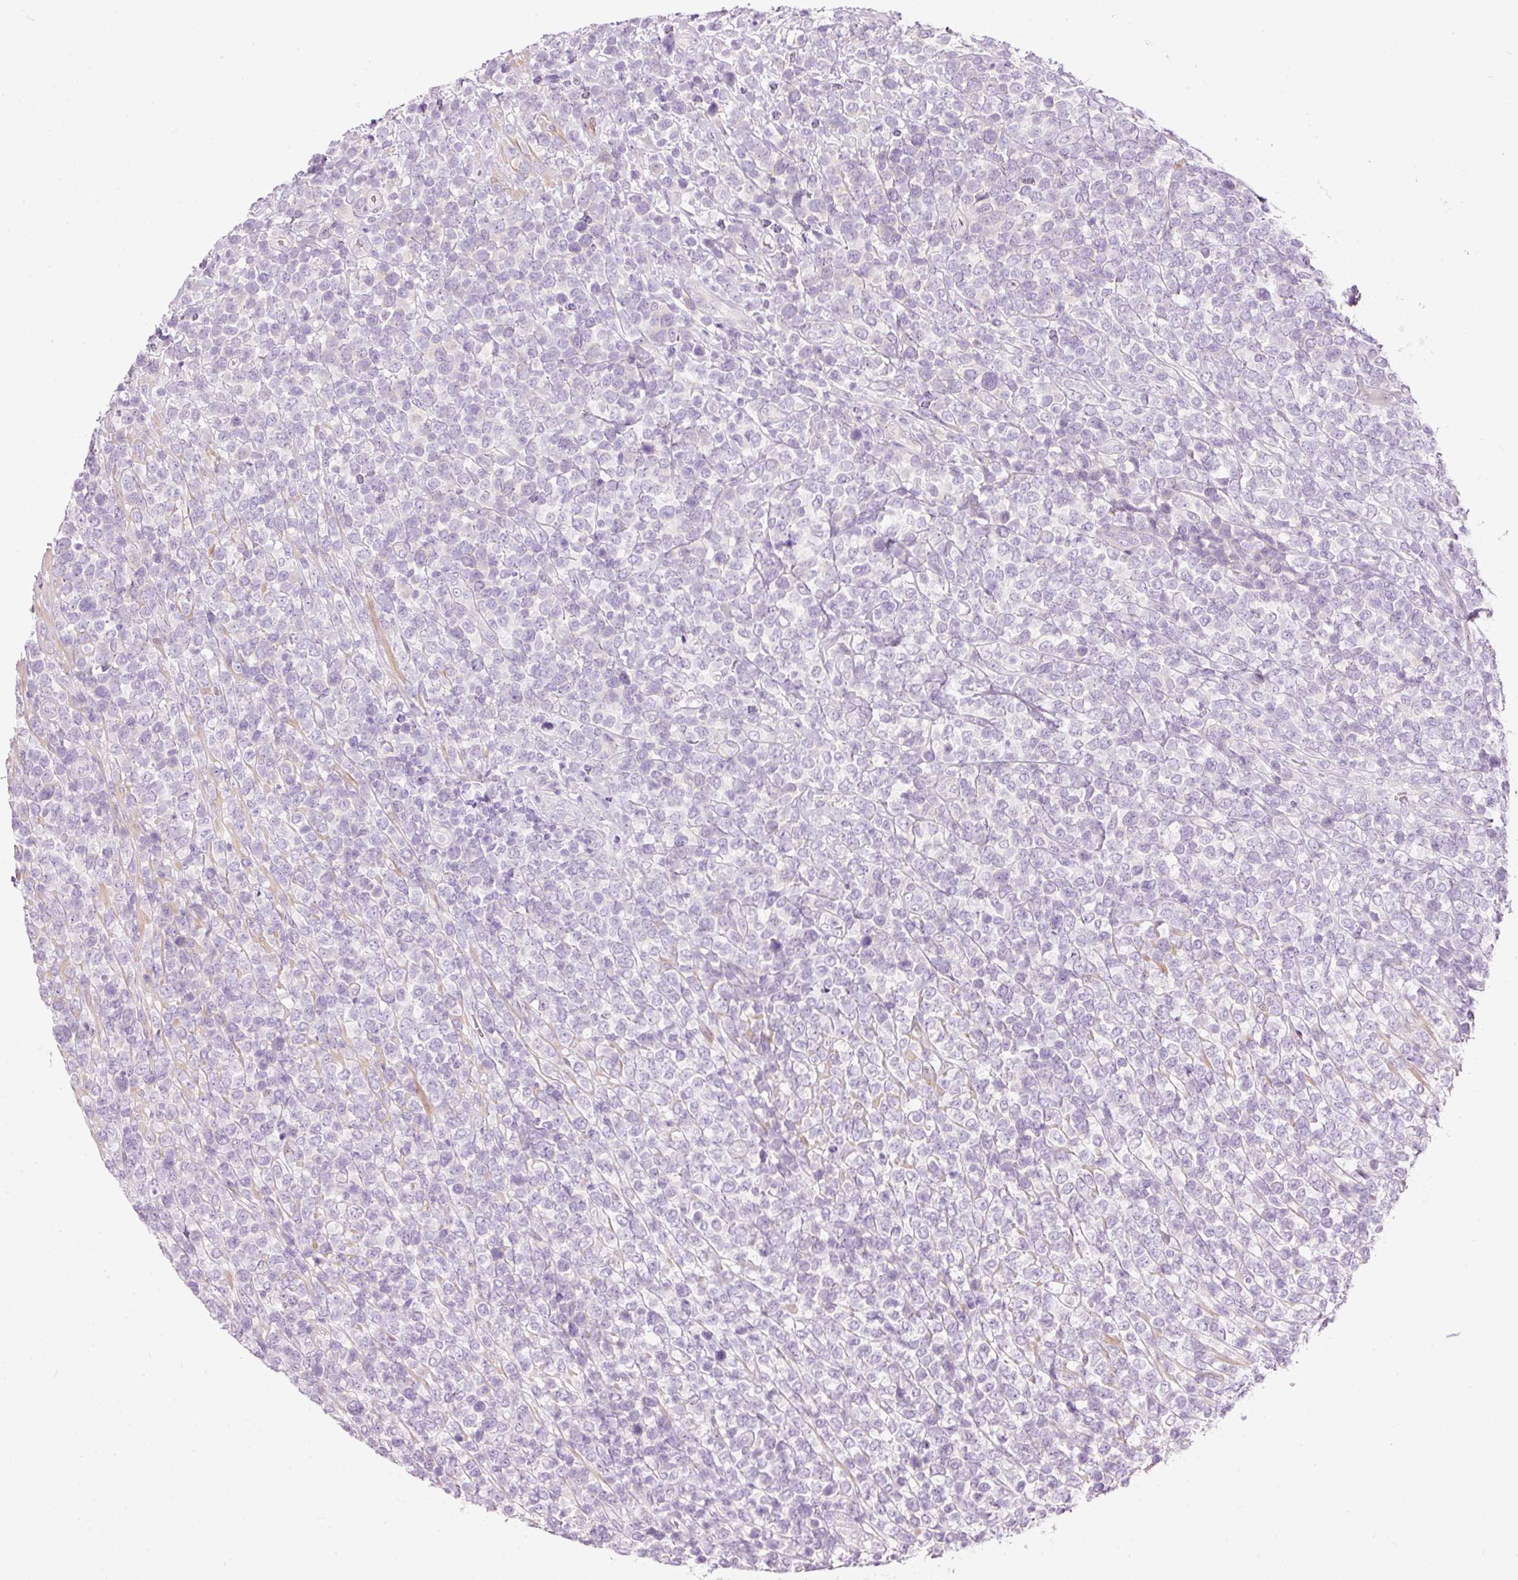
{"staining": {"intensity": "negative", "quantity": "none", "location": "none"}, "tissue": "lymphoma", "cell_type": "Tumor cells", "image_type": "cancer", "snomed": [{"axis": "morphology", "description": "Malignant lymphoma, non-Hodgkin's type, High grade"}, {"axis": "topography", "description": "Soft tissue"}], "caption": "Tumor cells show no significant protein positivity in high-grade malignant lymphoma, non-Hodgkin's type.", "gene": "FCRL4", "patient": {"sex": "female", "age": 56}}